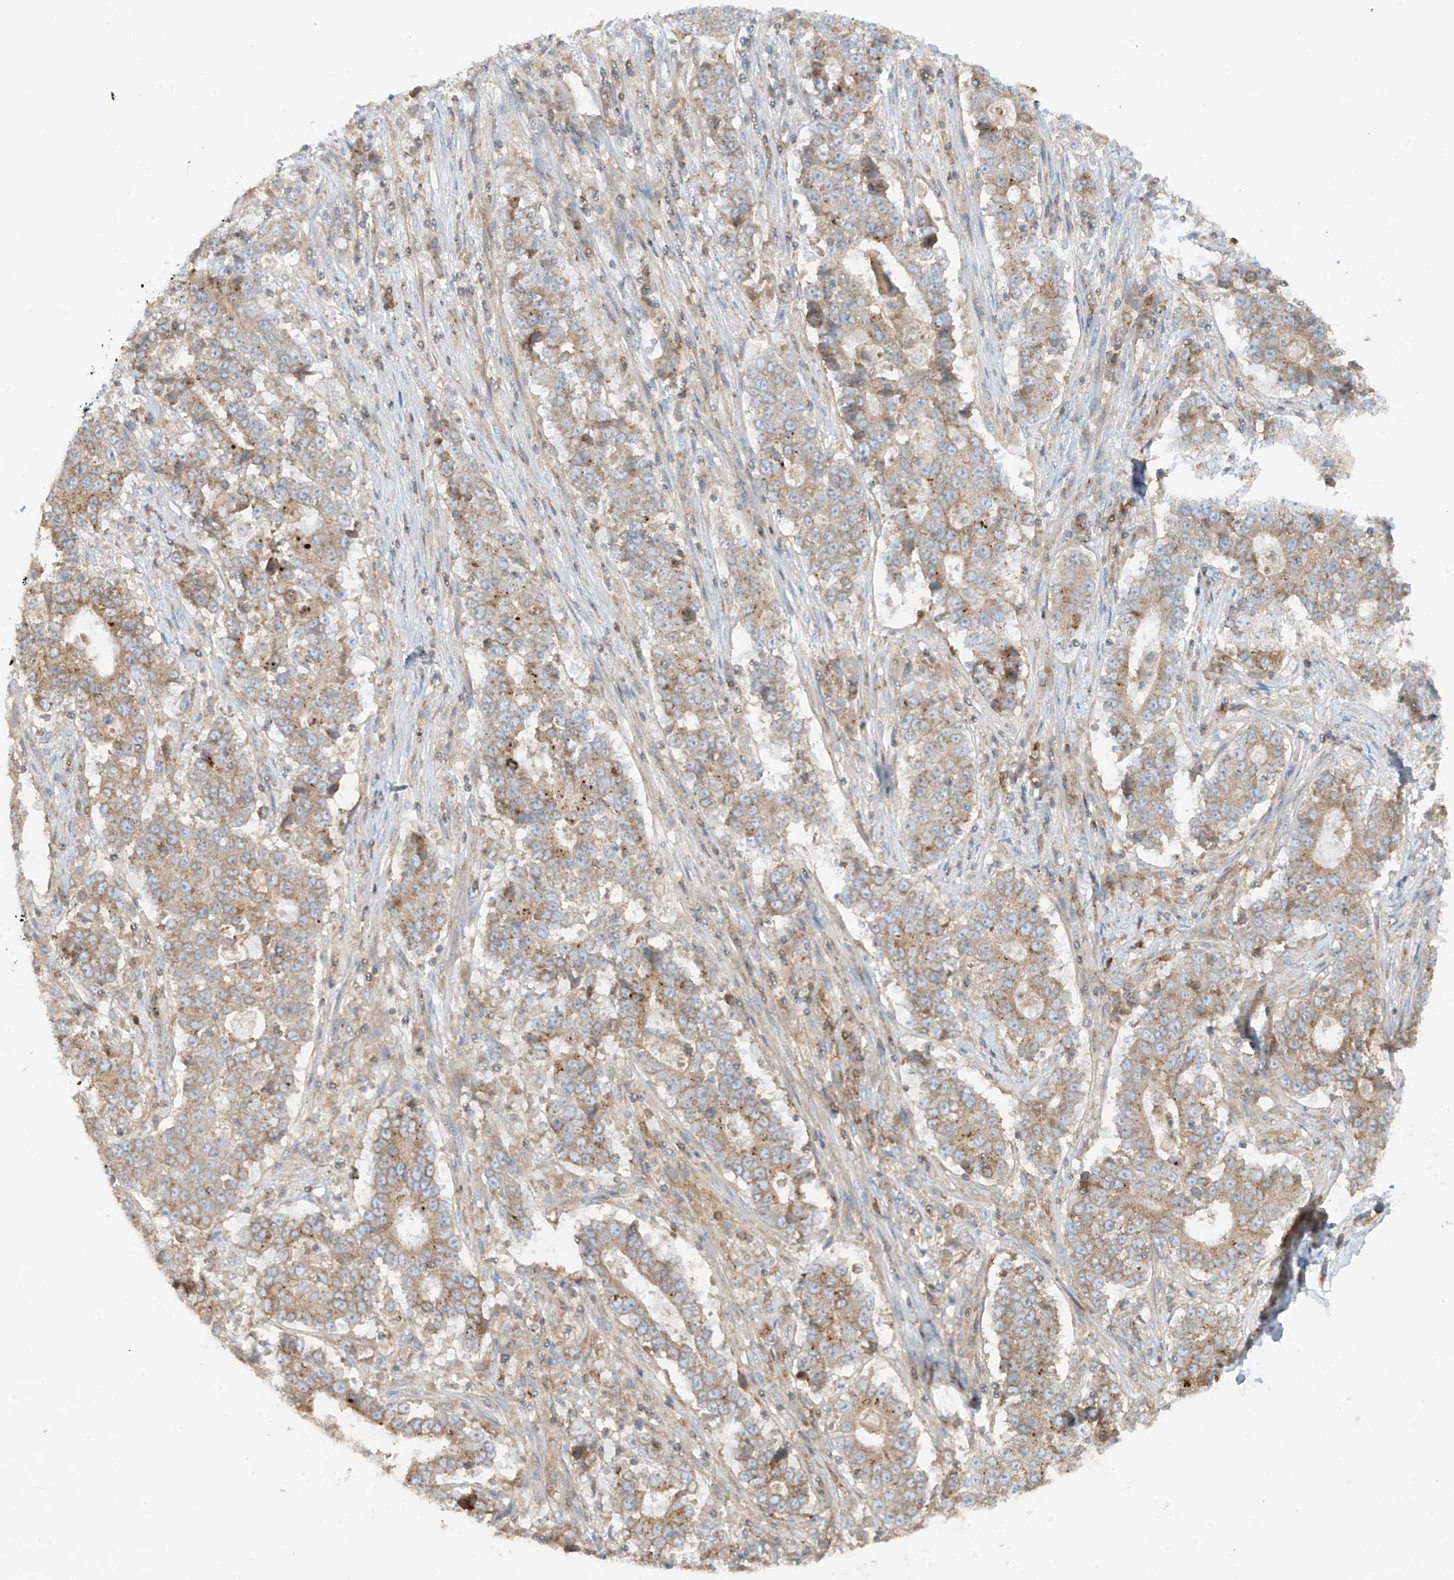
{"staining": {"intensity": "moderate", "quantity": ">75%", "location": "cytoplasmic/membranous"}, "tissue": "stomach cancer", "cell_type": "Tumor cells", "image_type": "cancer", "snomed": [{"axis": "morphology", "description": "Adenocarcinoma, NOS"}, {"axis": "topography", "description": "Stomach"}], "caption": "Stomach cancer (adenocarcinoma) stained for a protein displays moderate cytoplasmic/membranous positivity in tumor cells.", "gene": "HLA-E", "patient": {"sex": "male", "age": 59}}